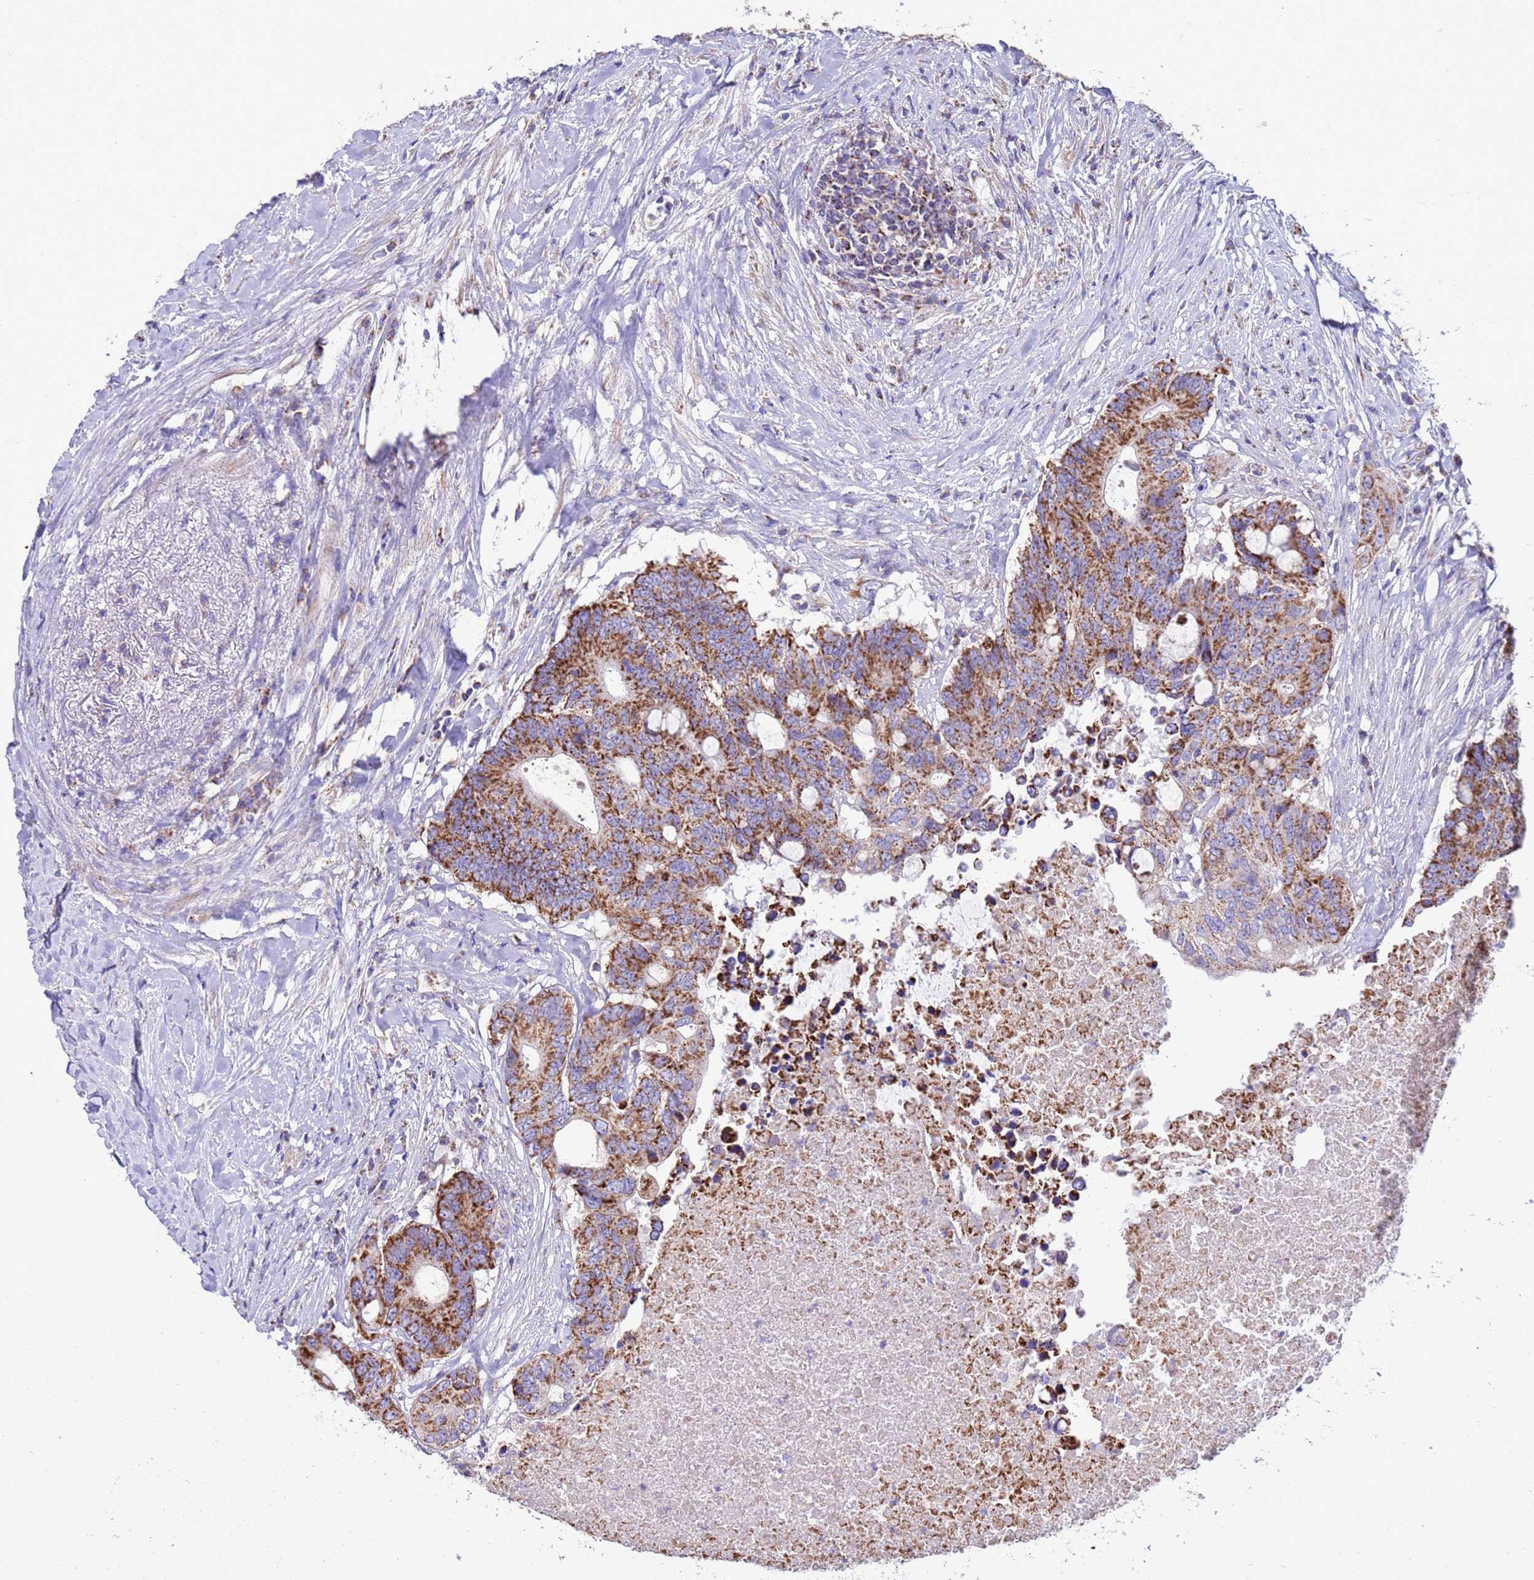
{"staining": {"intensity": "strong", "quantity": ">75%", "location": "cytoplasmic/membranous"}, "tissue": "colorectal cancer", "cell_type": "Tumor cells", "image_type": "cancer", "snomed": [{"axis": "morphology", "description": "Adenocarcinoma, NOS"}, {"axis": "topography", "description": "Colon"}], "caption": "This is an image of immunohistochemistry (IHC) staining of adenocarcinoma (colorectal), which shows strong staining in the cytoplasmic/membranous of tumor cells.", "gene": "RNF165", "patient": {"sex": "male", "age": 71}}